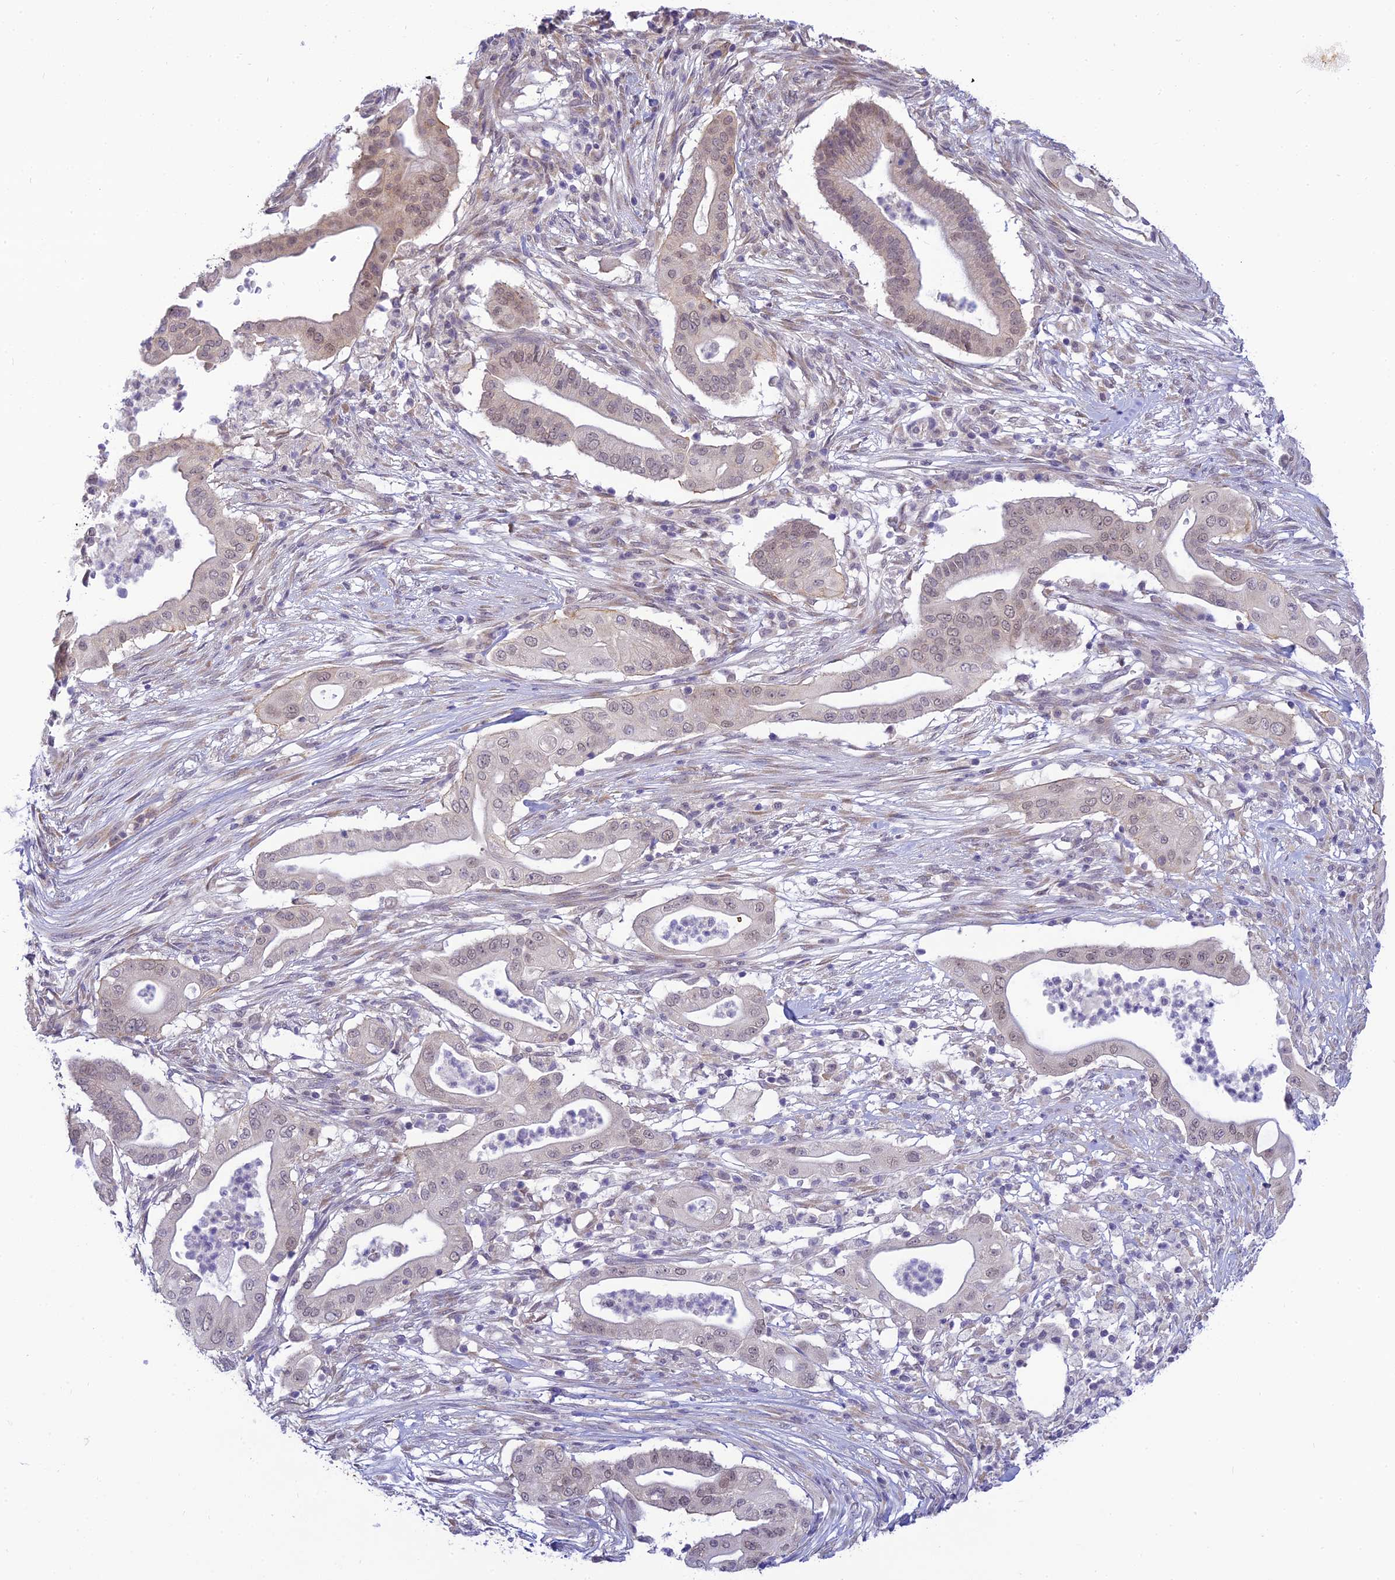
{"staining": {"intensity": "weak", "quantity": "25%-75%", "location": "nuclear"}, "tissue": "pancreatic cancer", "cell_type": "Tumor cells", "image_type": "cancer", "snomed": [{"axis": "morphology", "description": "Adenocarcinoma, NOS"}, {"axis": "topography", "description": "Pancreas"}], "caption": "Protein expression analysis of pancreatic adenocarcinoma shows weak nuclear staining in approximately 25%-75% of tumor cells. Immunohistochemistry (ihc) stains the protein of interest in brown and the nuclei are stained blue.", "gene": "SKIC8", "patient": {"sex": "male", "age": 68}}